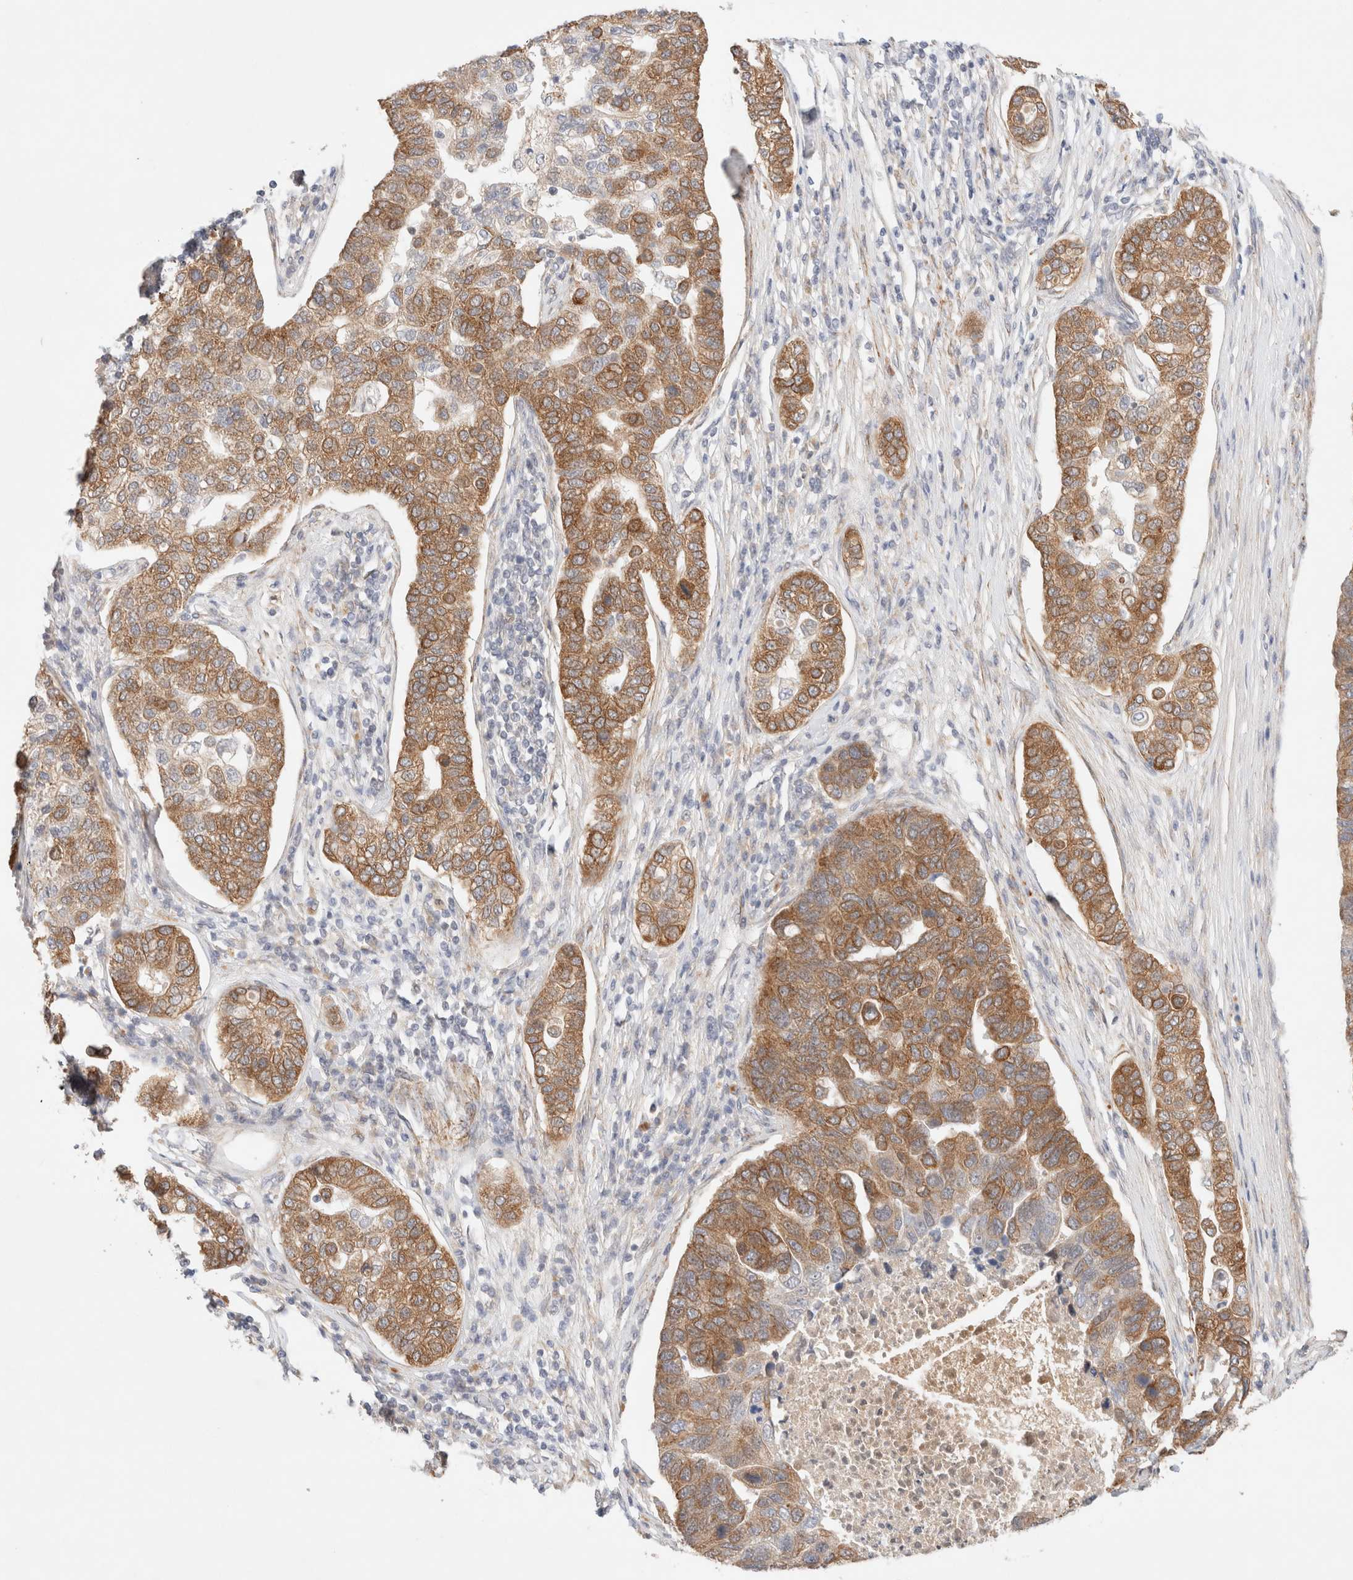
{"staining": {"intensity": "strong", "quantity": ">75%", "location": "cytoplasmic/membranous"}, "tissue": "pancreatic cancer", "cell_type": "Tumor cells", "image_type": "cancer", "snomed": [{"axis": "morphology", "description": "Adenocarcinoma, NOS"}, {"axis": "topography", "description": "Pancreas"}], "caption": "A histopathology image of pancreatic cancer (adenocarcinoma) stained for a protein displays strong cytoplasmic/membranous brown staining in tumor cells.", "gene": "RRP15", "patient": {"sex": "female", "age": 61}}